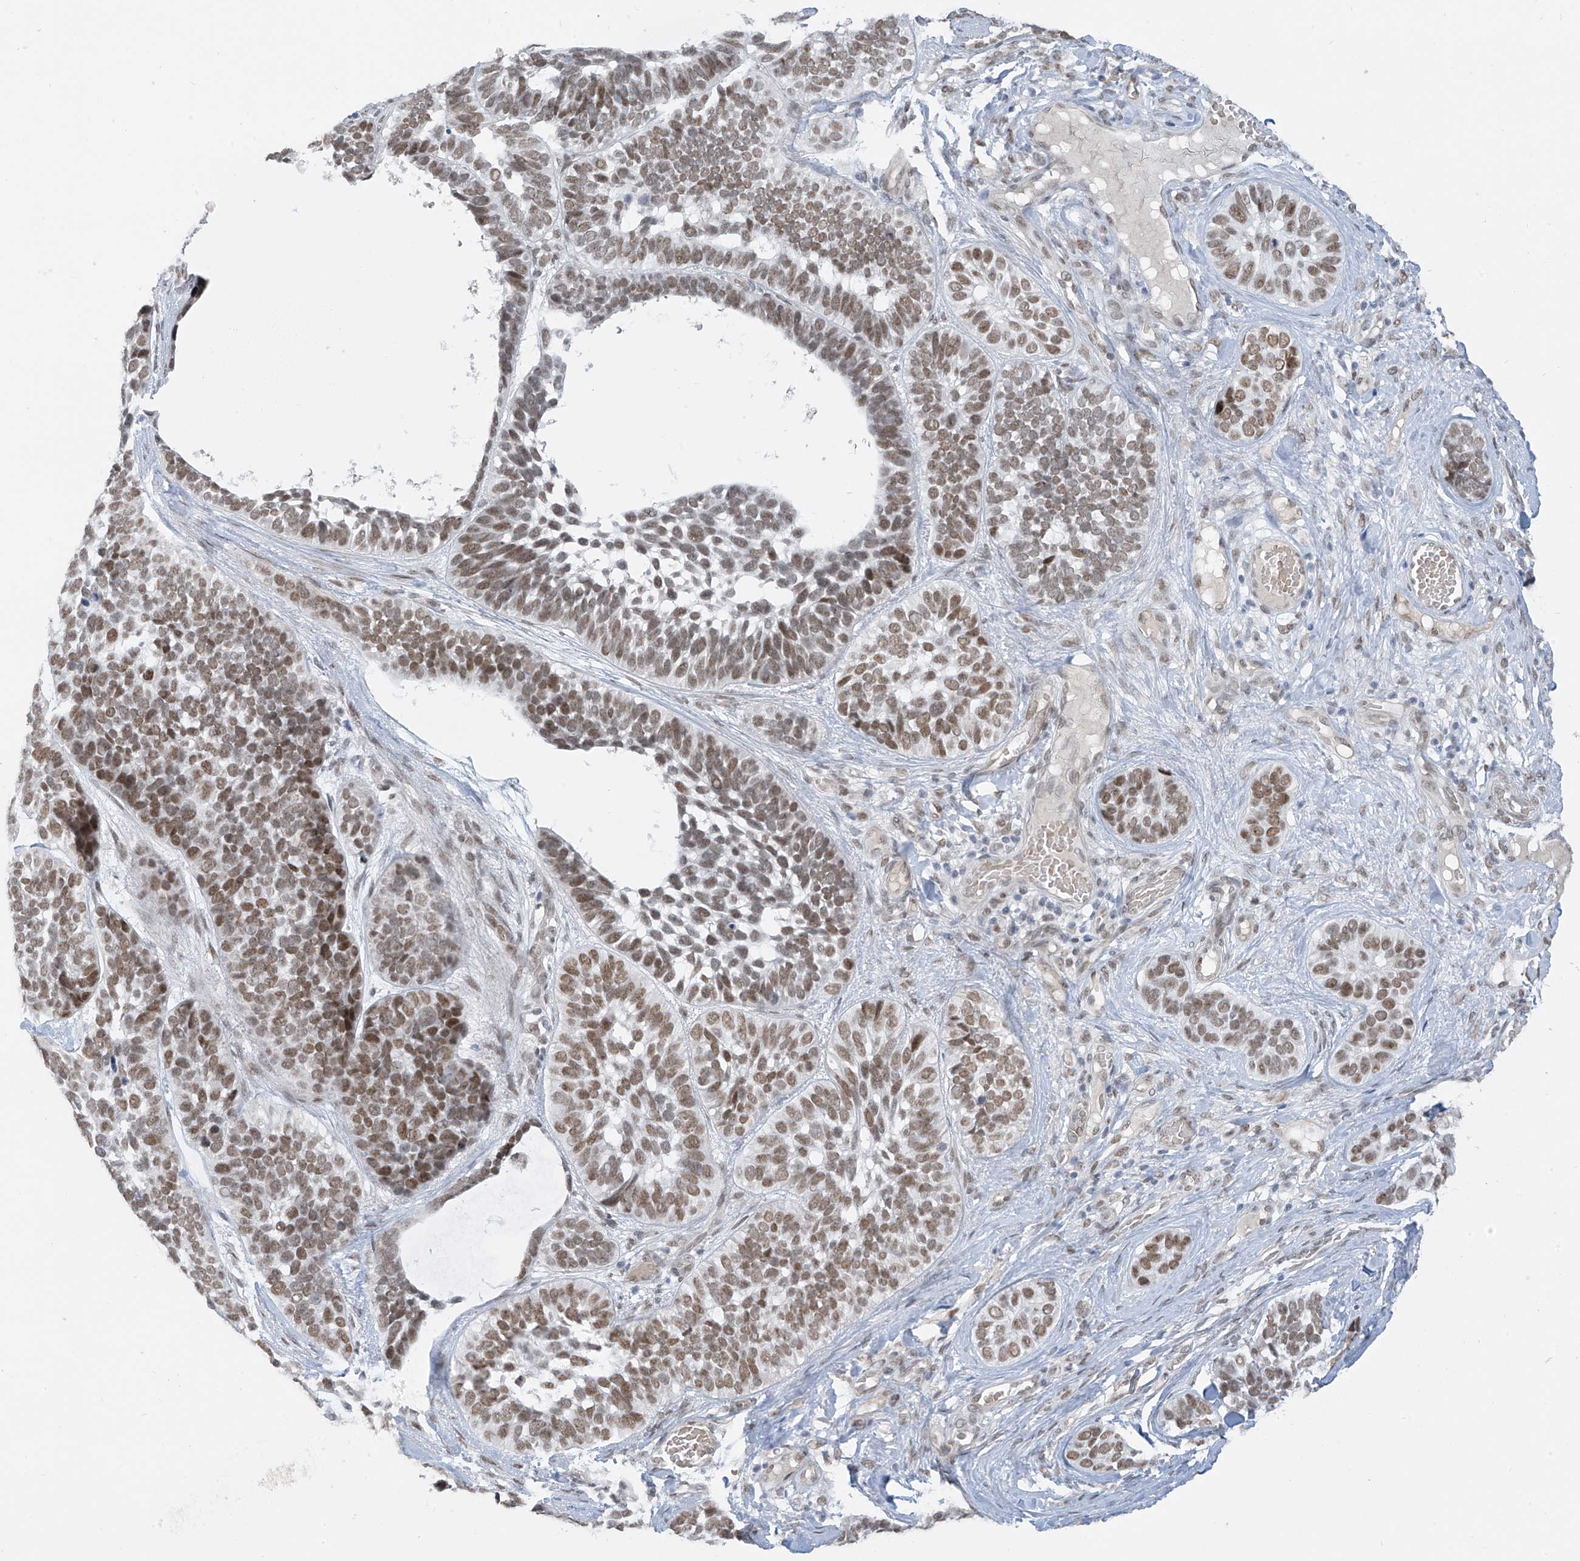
{"staining": {"intensity": "moderate", "quantity": ">75%", "location": "nuclear"}, "tissue": "skin cancer", "cell_type": "Tumor cells", "image_type": "cancer", "snomed": [{"axis": "morphology", "description": "Basal cell carcinoma"}, {"axis": "topography", "description": "Skin"}], "caption": "About >75% of tumor cells in human skin cancer exhibit moderate nuclear protein positivity as visualized by brown immunohistochemical staining.", "gene": "MCM9", "patient": {"sex": "male", "age": 62}}